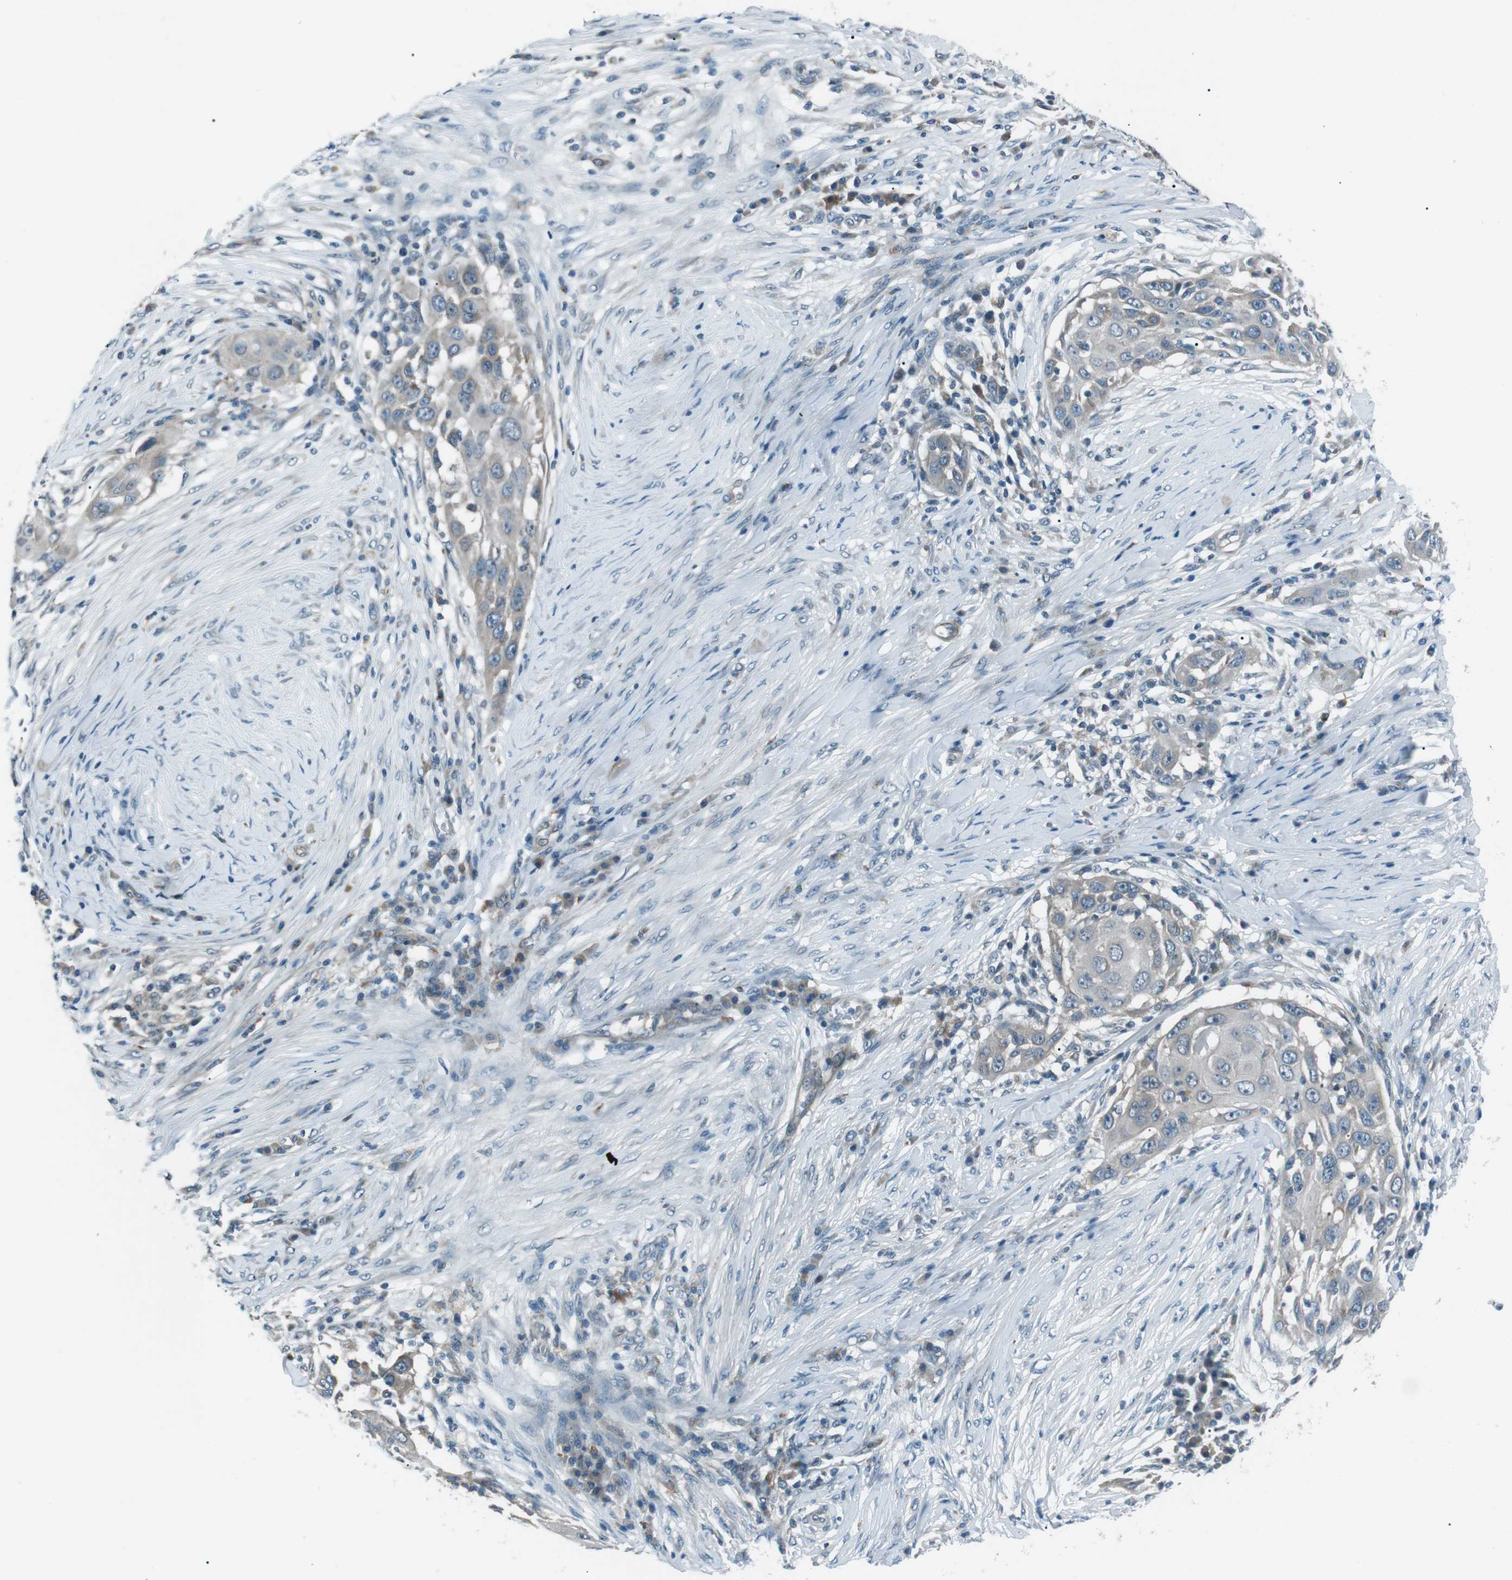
{"staining": {"intensity": "negative", "quantity": "none", "location": "none"}, "tissue": "skin cancer", "cell_type": "Tumor cells", "image_type": "cancer", "snomed": [{"axis": "morphology", "description": "Squamous cell carcinoma, NOS"}, {"axis": "topography", "description": "Skin"}], "caption": "Immunohistochemistry histopathology image of neoplastic tissue: human squamous cell carcinoma (skin) stained with DAB (3,3'-diaminobenzidine) shows no significant protein positivity in tumor cells.", "gene": "LRIG2", "patient": {"sex": "female", "age": 44}}